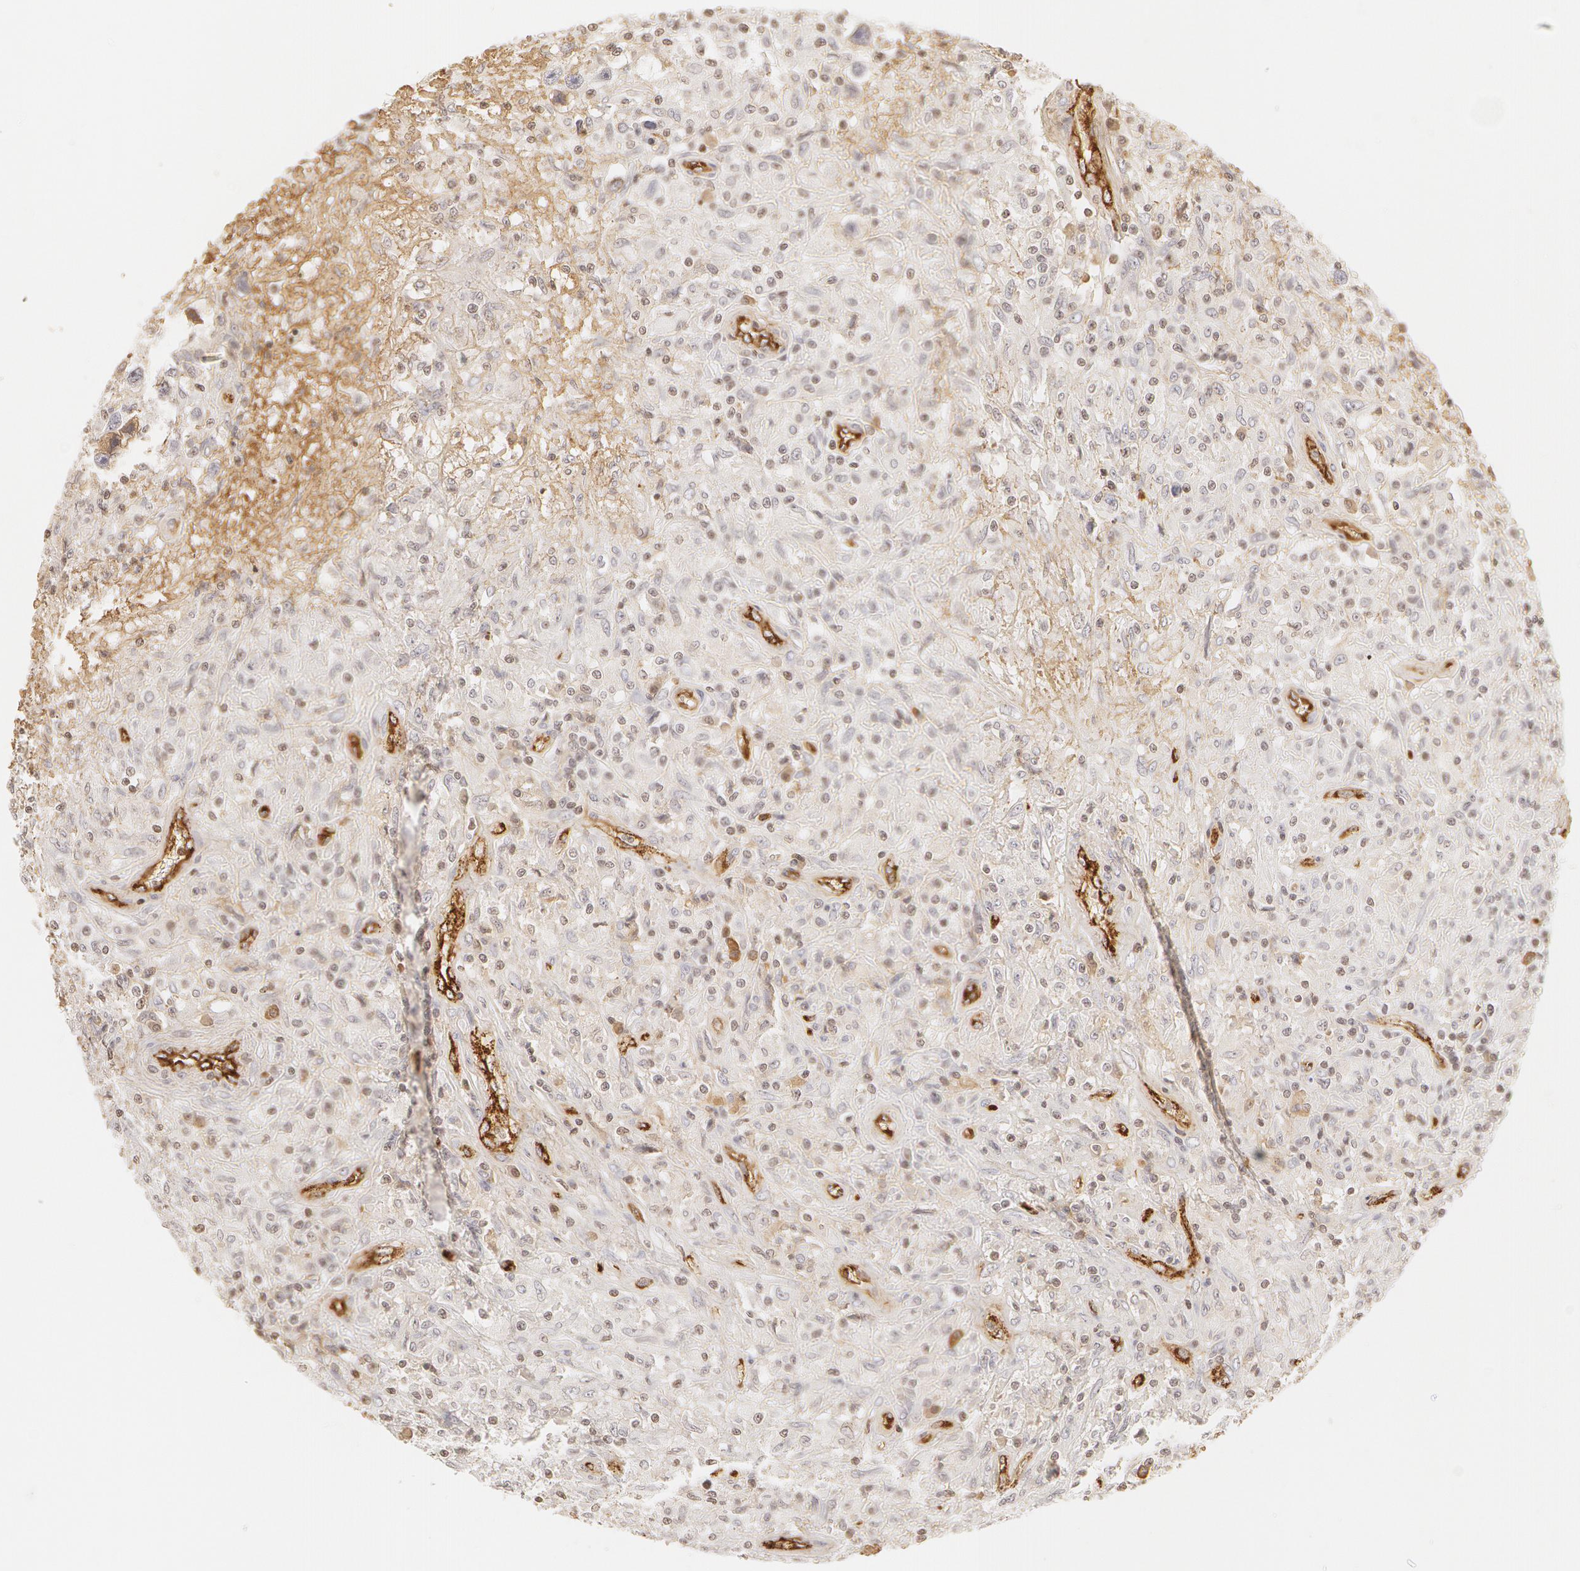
{"staining": {"intensity": "negative", "quantity": "none", "location": "none"}, "tissue": "testis cancer", "cell_type": "Tumor cells", "image_type": "cancer", "snomed": [{"axis": "morphology", "description": "Seminoma, NOS"}, {"axis": "topography", "description": "Testis"}], "caption": "Tumor cells are negative for brown protein staining in testis seminoma. (DAB (3,3'-diaminobenzidine) IHC with hematoxylin counter stain).", "gene": "VWF", "patient": {"sex": "male", "age": 34}}